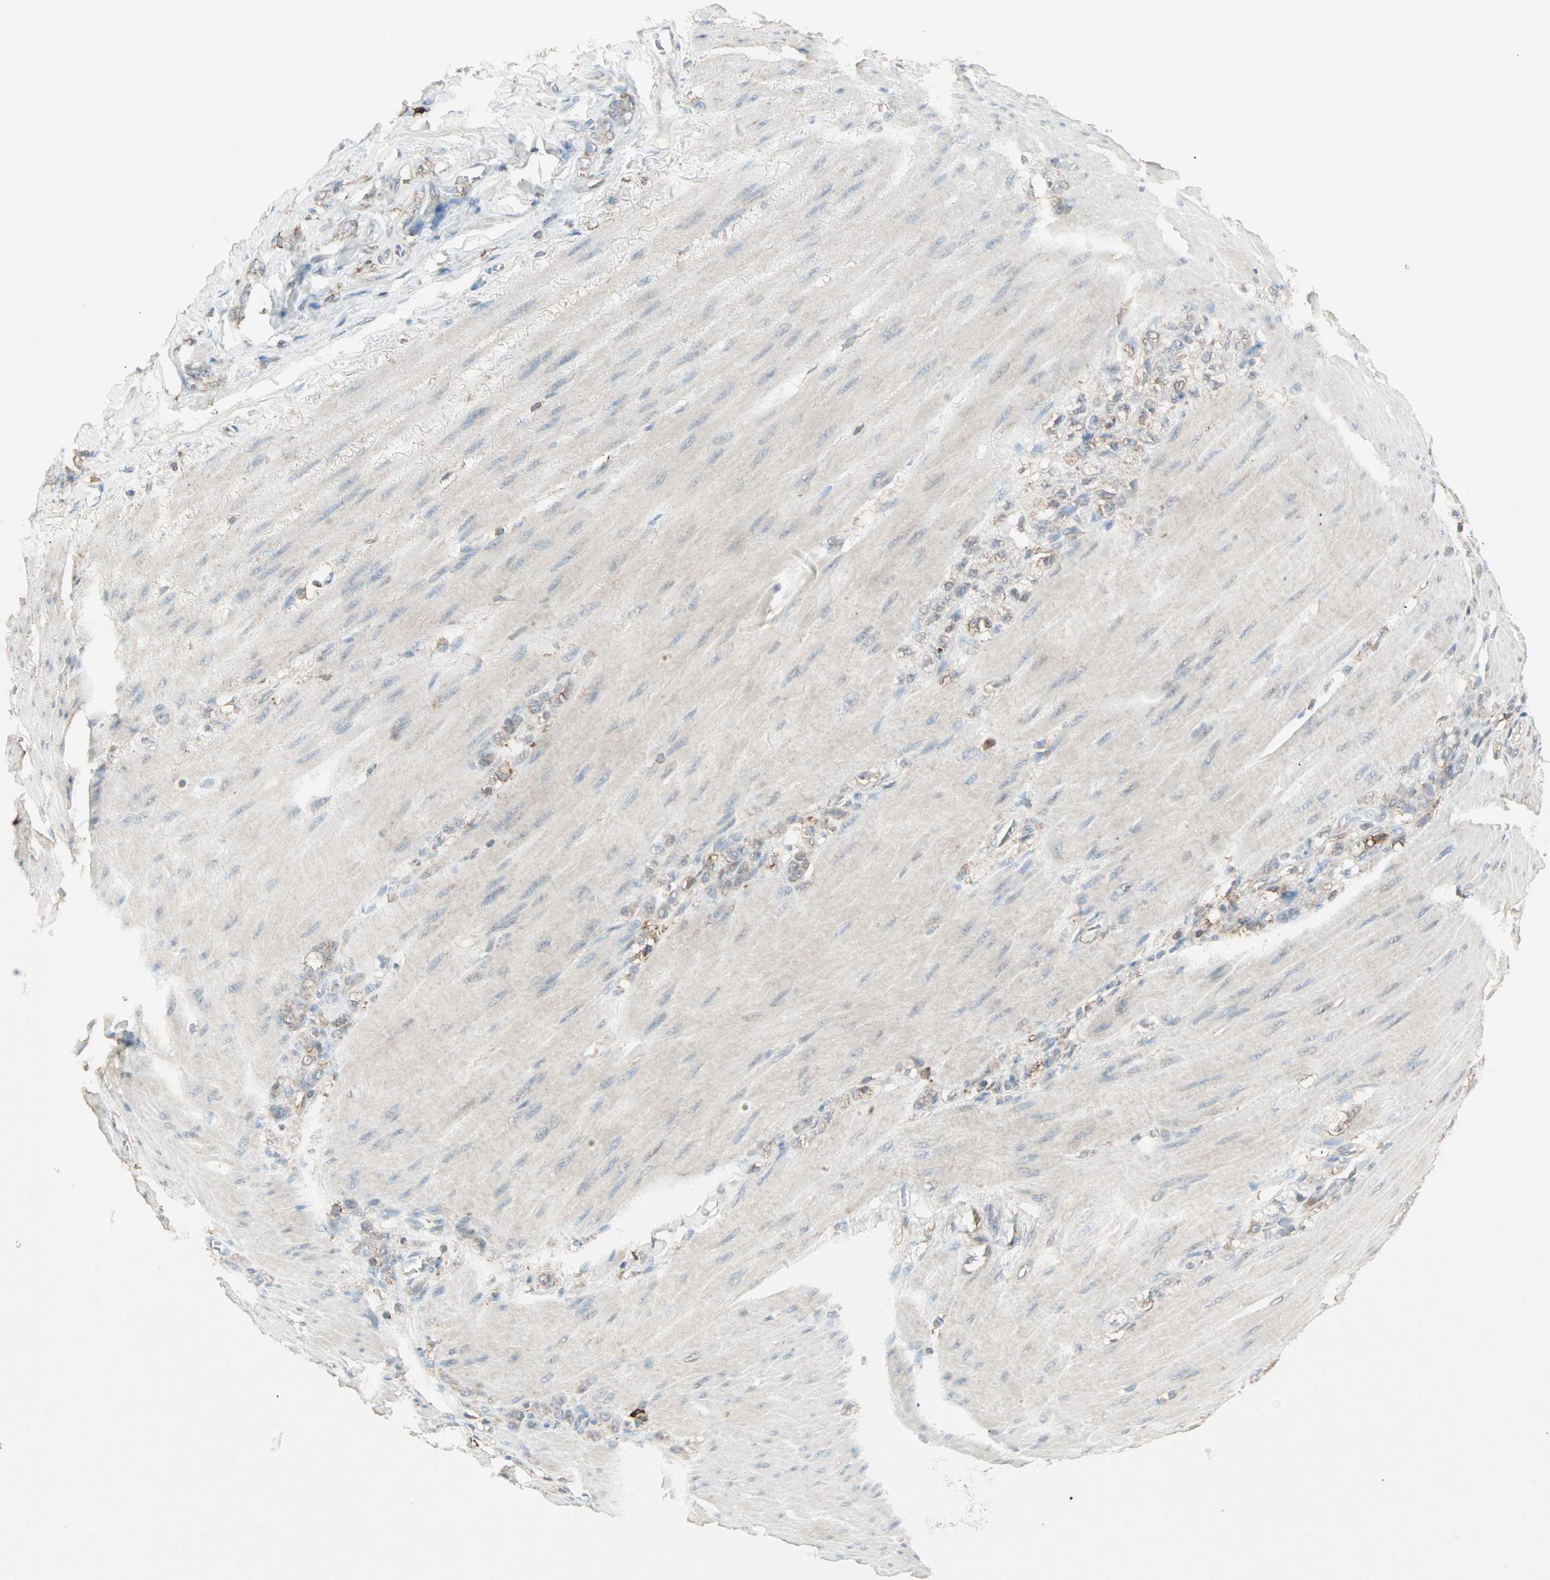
{"staining": {"intensity": "weak", "quantity": "25%-75%", "location": "cytoplasmic/membranous"}, "tissue": "stomach cancer", "cell_type": "Tumor cells", "image_type": "cancer", "snomed": [{"axis": "morphology", "description": "Adenocarcinoma, NOS"}, {"axis": "topography", "description": "Stomach"}], "caption": "Stomach adenocarcinoma stained with a brown dye demonstrates weak cytoplasmic/membranous positive positivity in approximately 25%-75% of tumor cells.", "gene": "MMP3", "patient": {"sex": "male", "age": 82}}